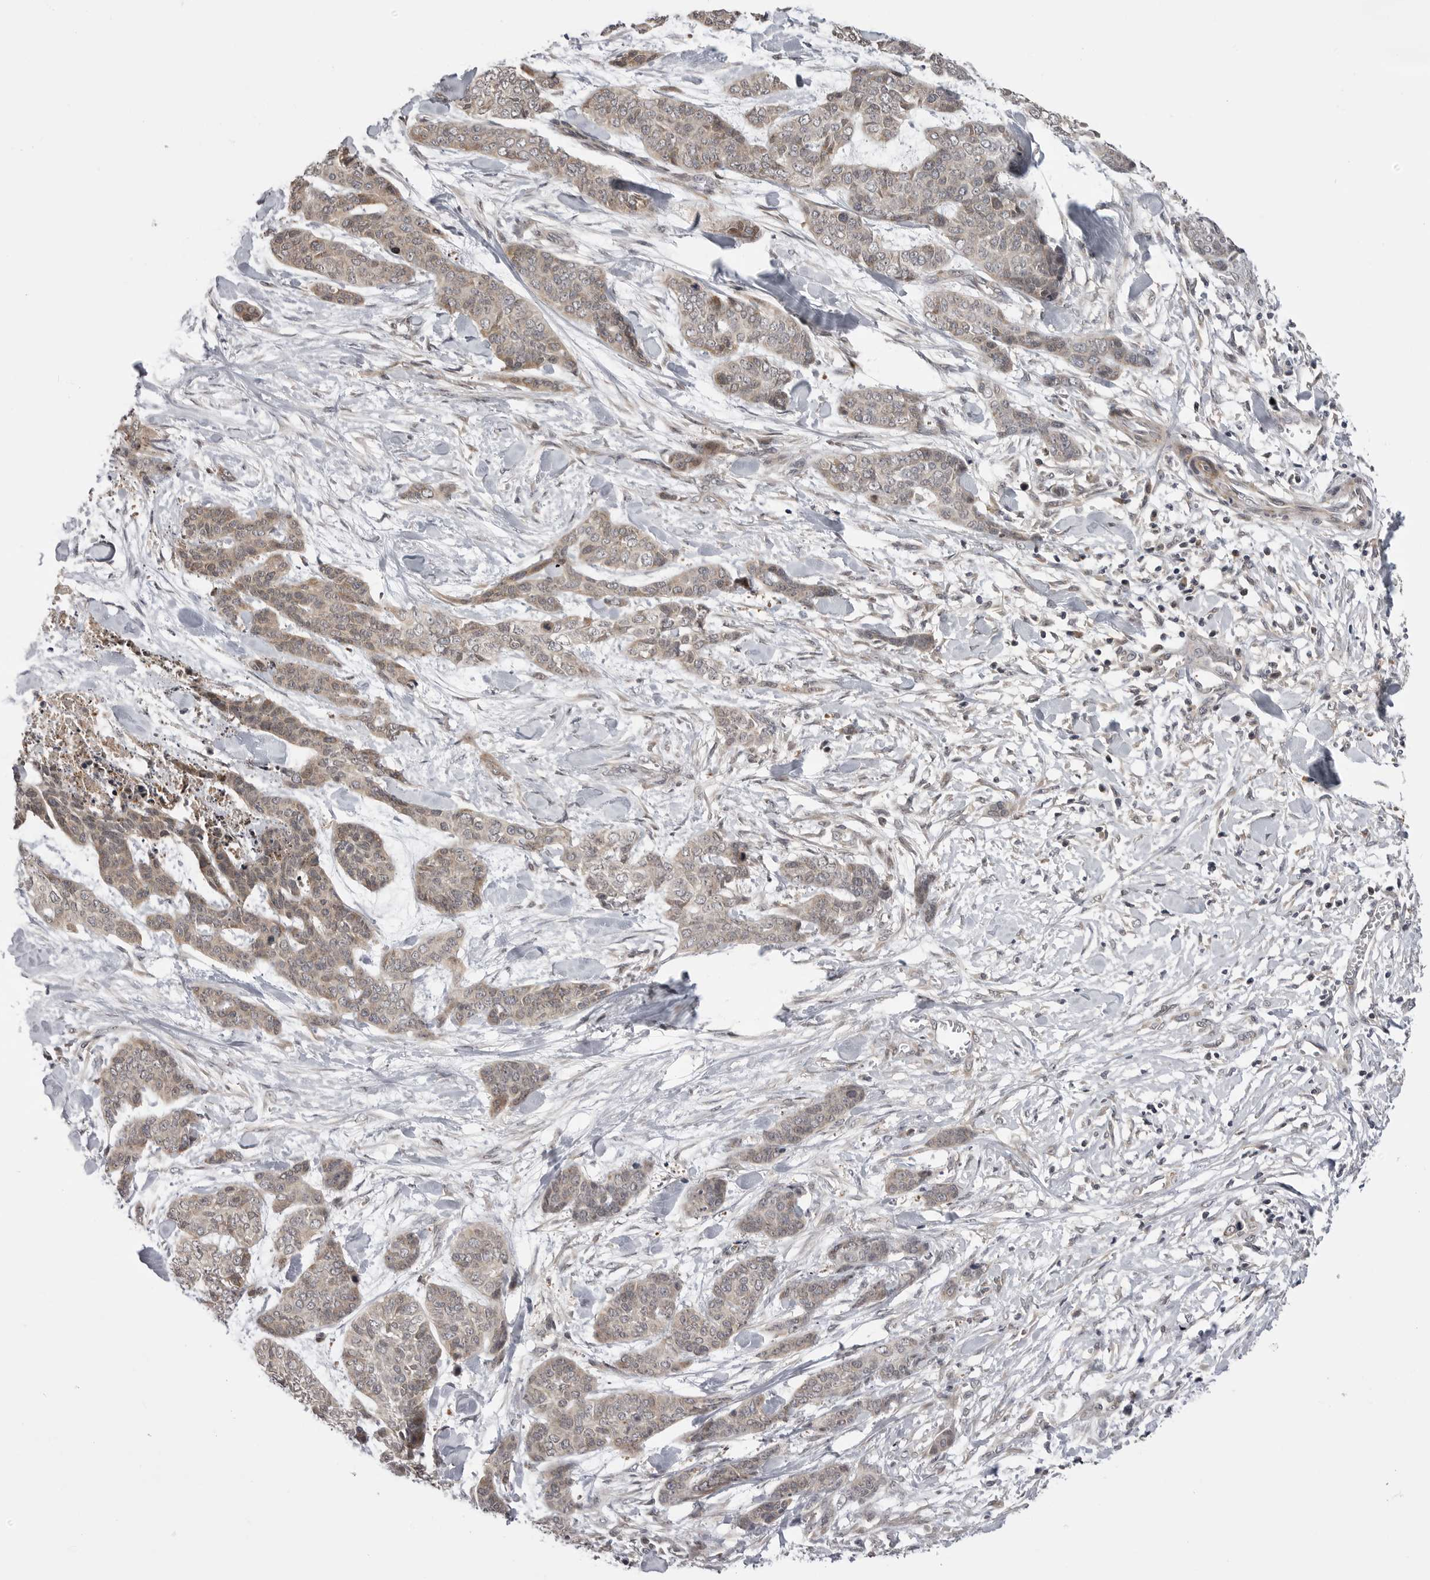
{"staining": {"intensity": "weak", "quantity": "25%-75%", "location": "cytoplasmic/membranous"}, "tissue": "skin cancer", "cell_type": "Tumor cells", "image_type": "cancer", "snomed": [{"axis": "morphology", "description": "Basal cell carcinoma"}, {"axis": "topography", "description": "Skin"}], "caption": "A low amount of weak cytoplasmic/membranous expression is present in about 25%-75% of tumor cells in basal cell carcinoma (skin) tissue.", "gene": "PTK2B", "patient": {"sex": "female", "age": 64}}